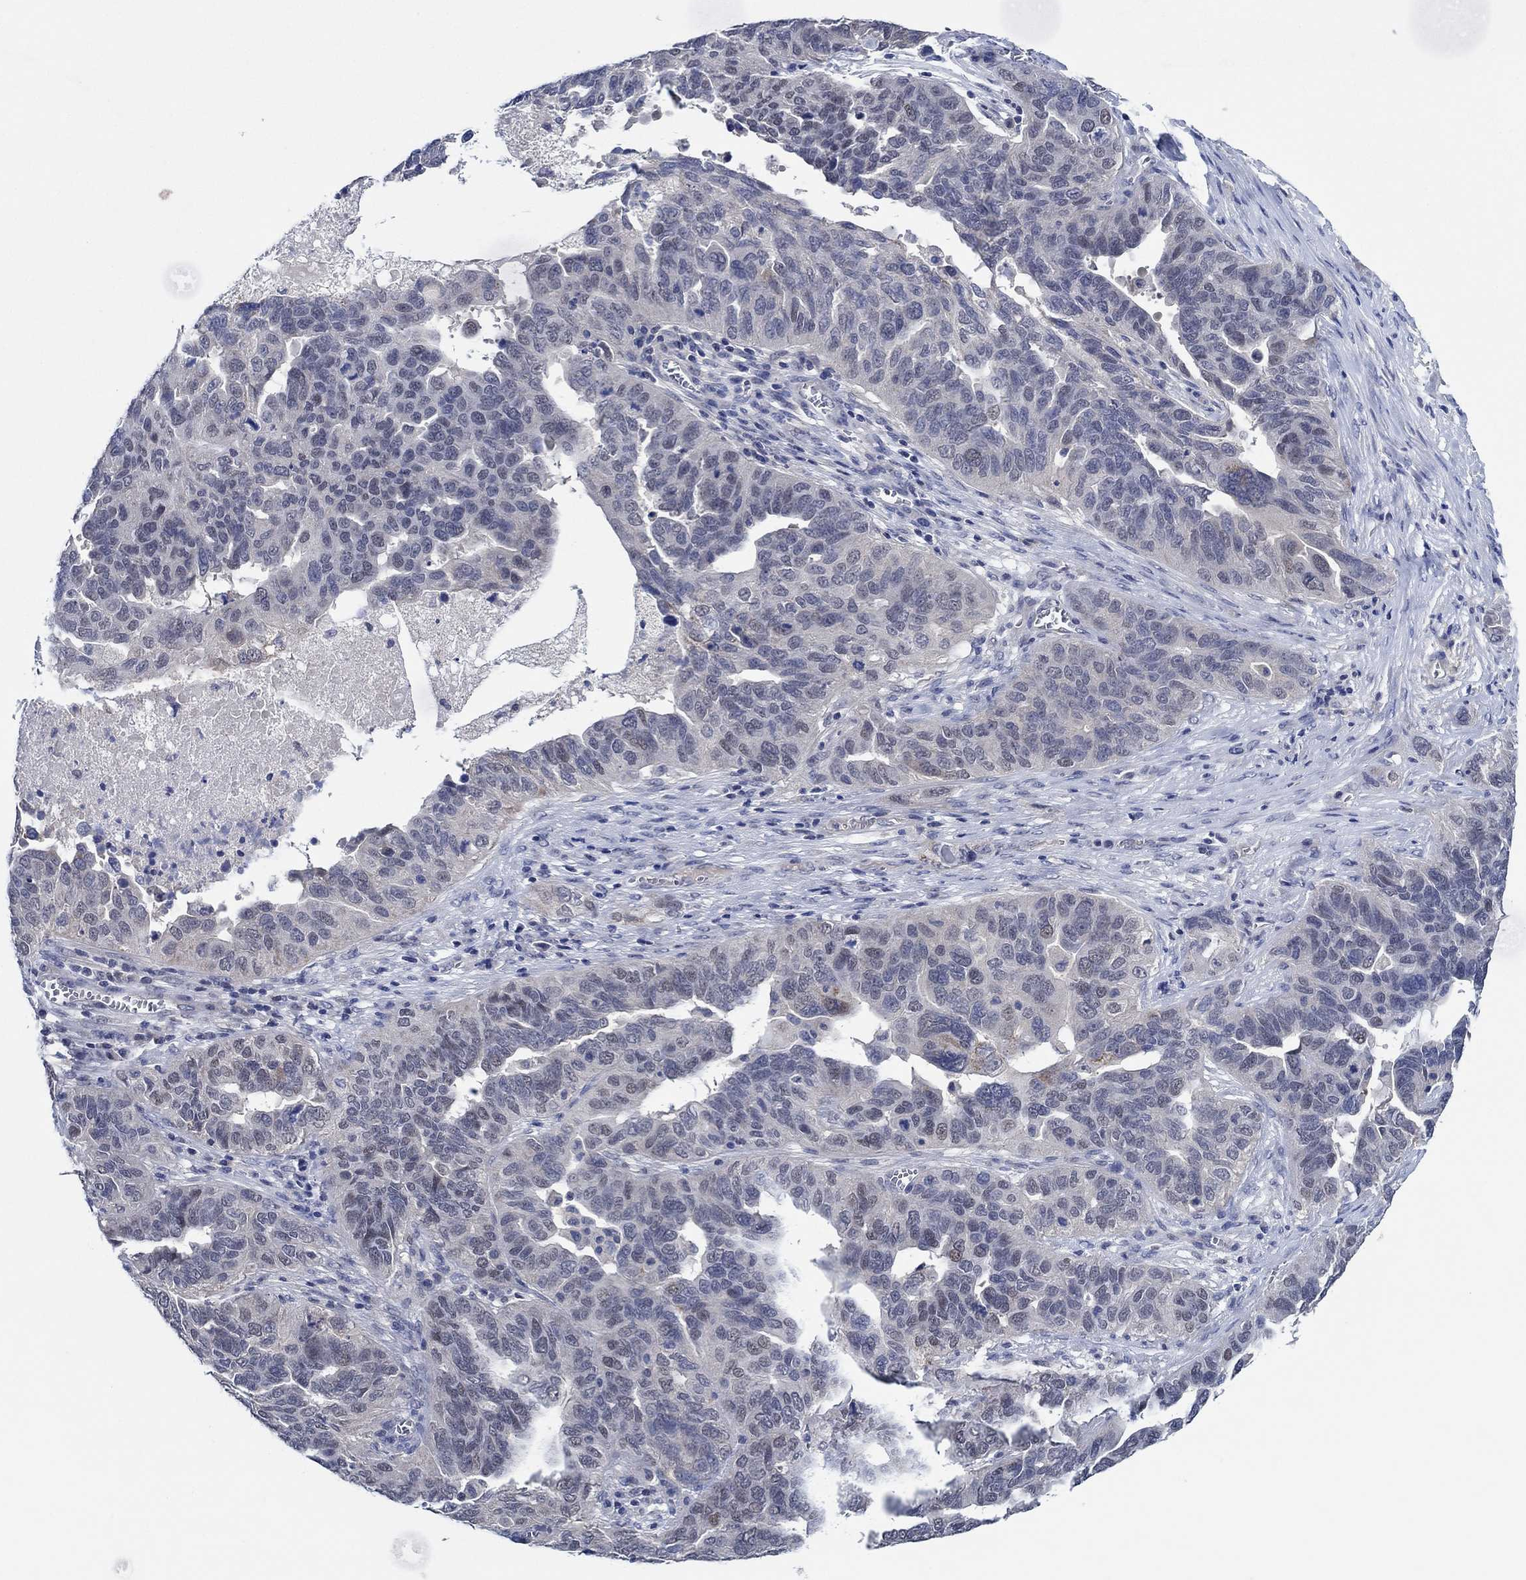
{"staining": {"intensity": "weak", "quantity": "<25%", "location": "cytoplasmic/membranous,nuclear"}, "tissue": "ovarian cancer", "cell_type": "Tumor cells", "image_type": "cancer", "snomed": [{"axis": "morphology", "description": "Carcinoma, endometroid"}, {"axis": "topography", "description": "Soft tissue"}, {"axis": "topography", "description": "Ovary"}], "caption": "There is no significant expression in tumor cells of endometroid carcinoma (ovarian). (Immunohistochemistry (ihc), brightfield microscopy, high magnification).", "gene": "PRRT3", "patient": {"sex": "female", "age": 52}}